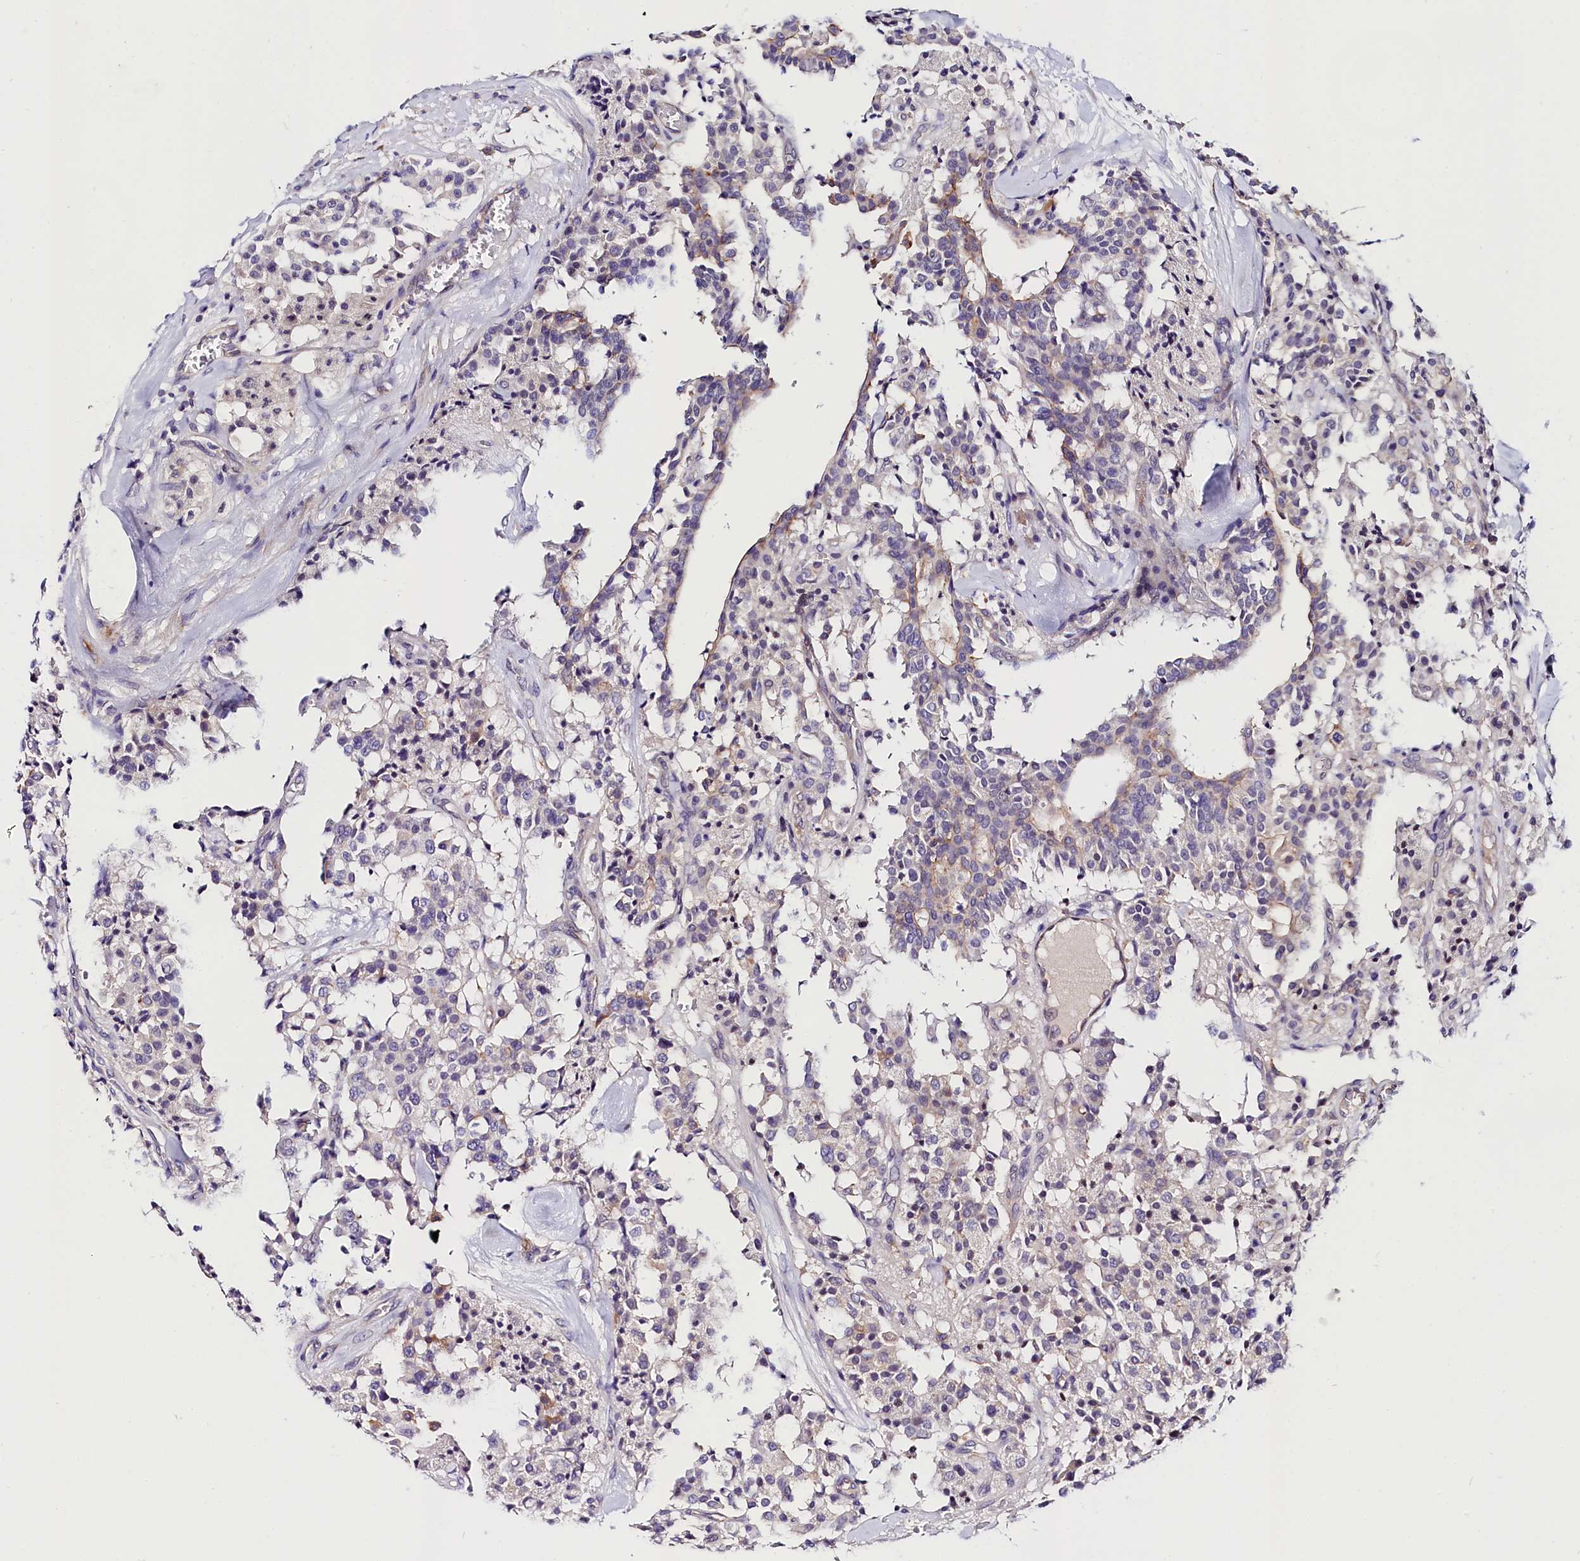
{"staining": {"intensity": "negative", "quantity": "none", "location": "none"}, "tissue": "carcinoid", "cell_type": "Tumor cells", "image_type": "cancer", "snomed": [{"axis": "morphology", "description": "Carcinoid, malignant, NOS"}, {"axis": "topography", "description": "Lung"}], "caption": "A high-resolution photomicrograph shows IHC staining of carcinoid (malignant), which reveals no significant expression in tumor cells.", "gene": "OAS3", "patient": {"sex": "male", "age": 30}}